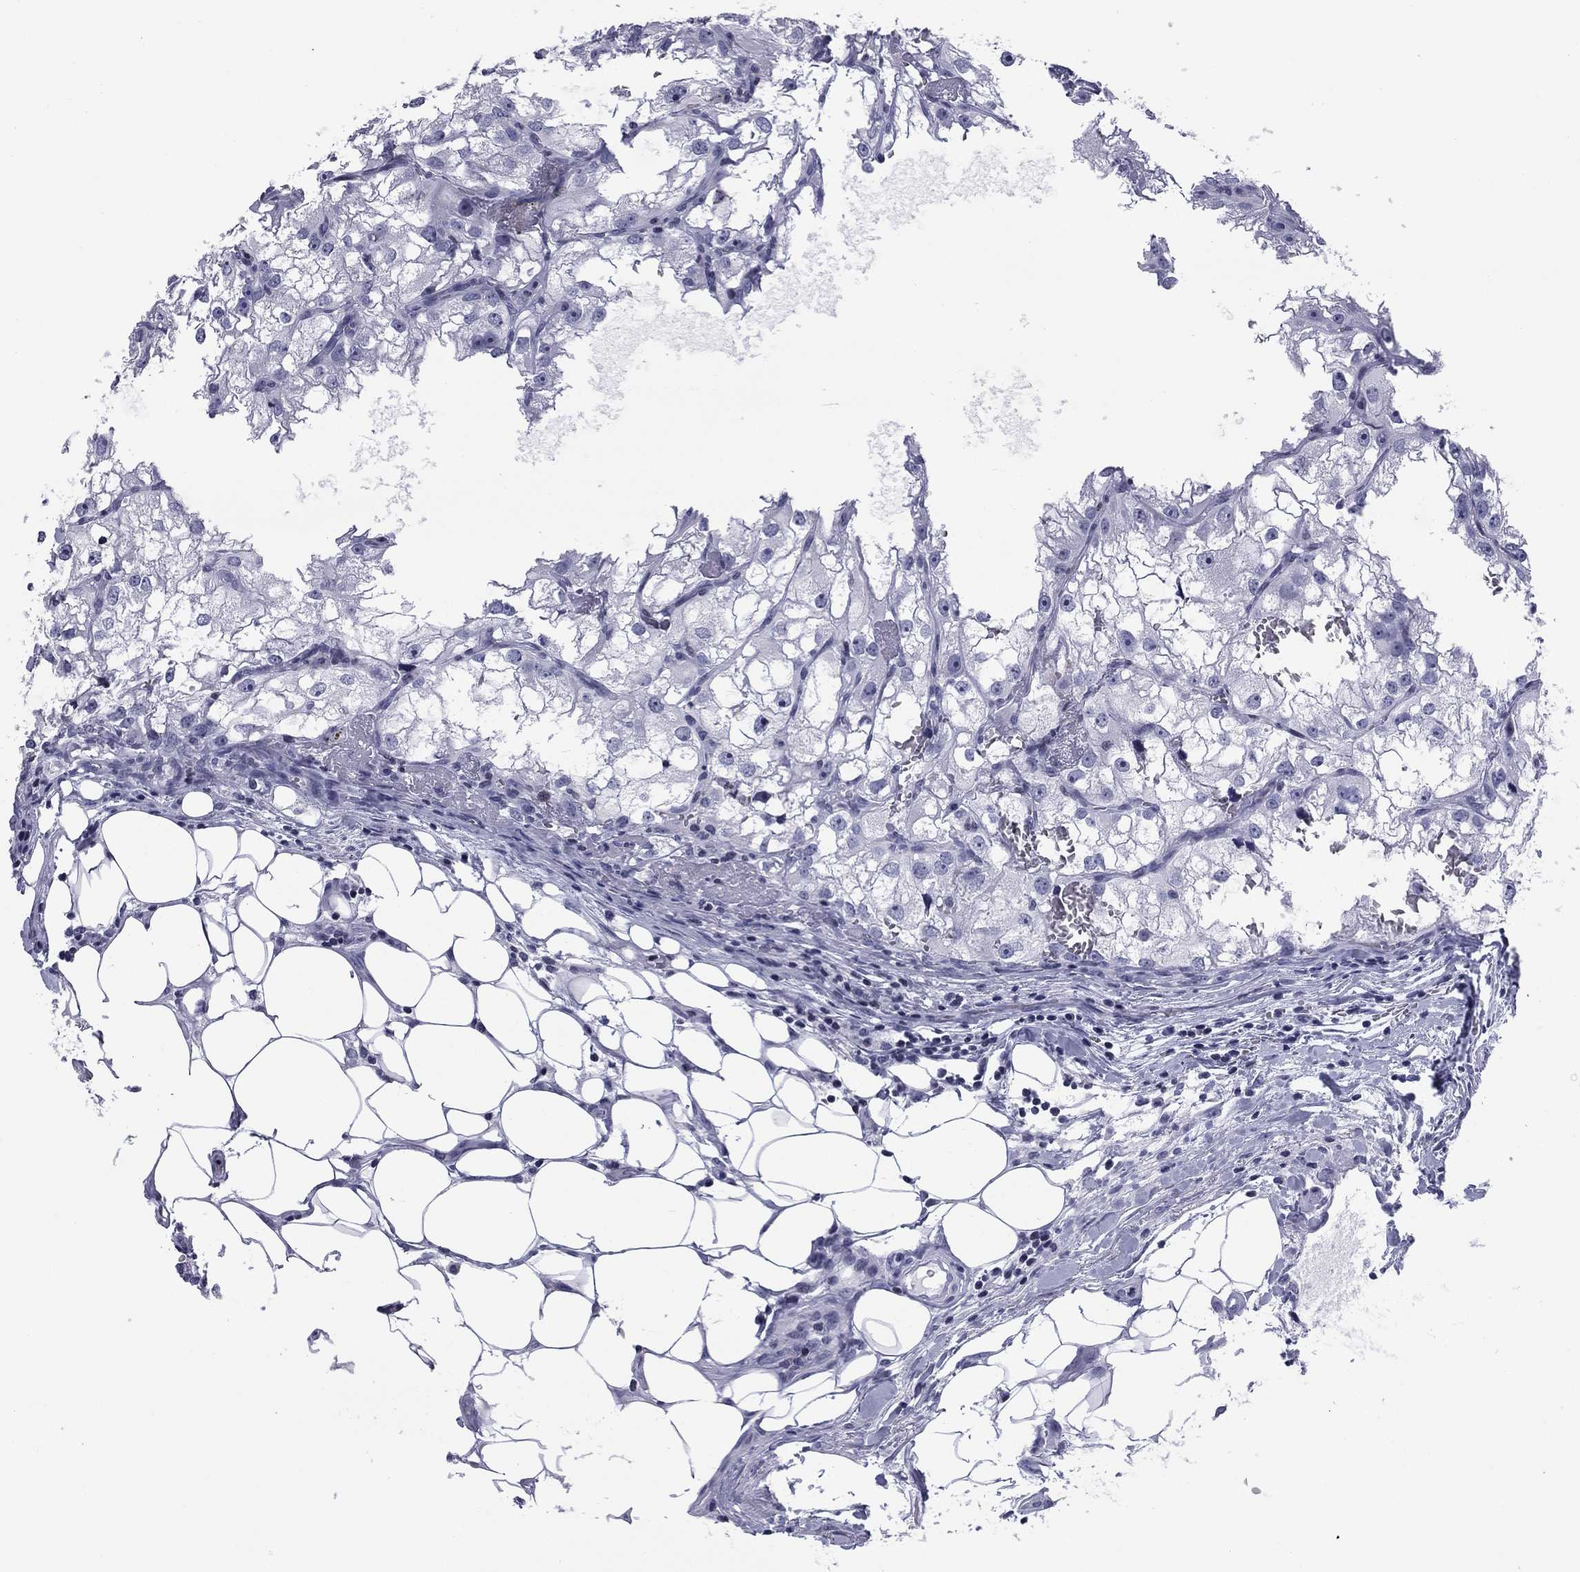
{"staining": {"intensity": "negative", "quantity": "none", "location": "none"}, "tissue": "renal cancer", "cell_type": "Tumor cells", "image_type": "cancer", "snomed": [{"axis": "morphology", "description": "Adenocarcinoma, NOS"}, {"axis": "topography", "description": "Kidney"}], "caption": "DAB immunohistochemical staining of human renal cancer exhibits no significant staining in tumor cells.", "gene": "CCDC144A", "patient": {"sex": "male", "age": 59}}